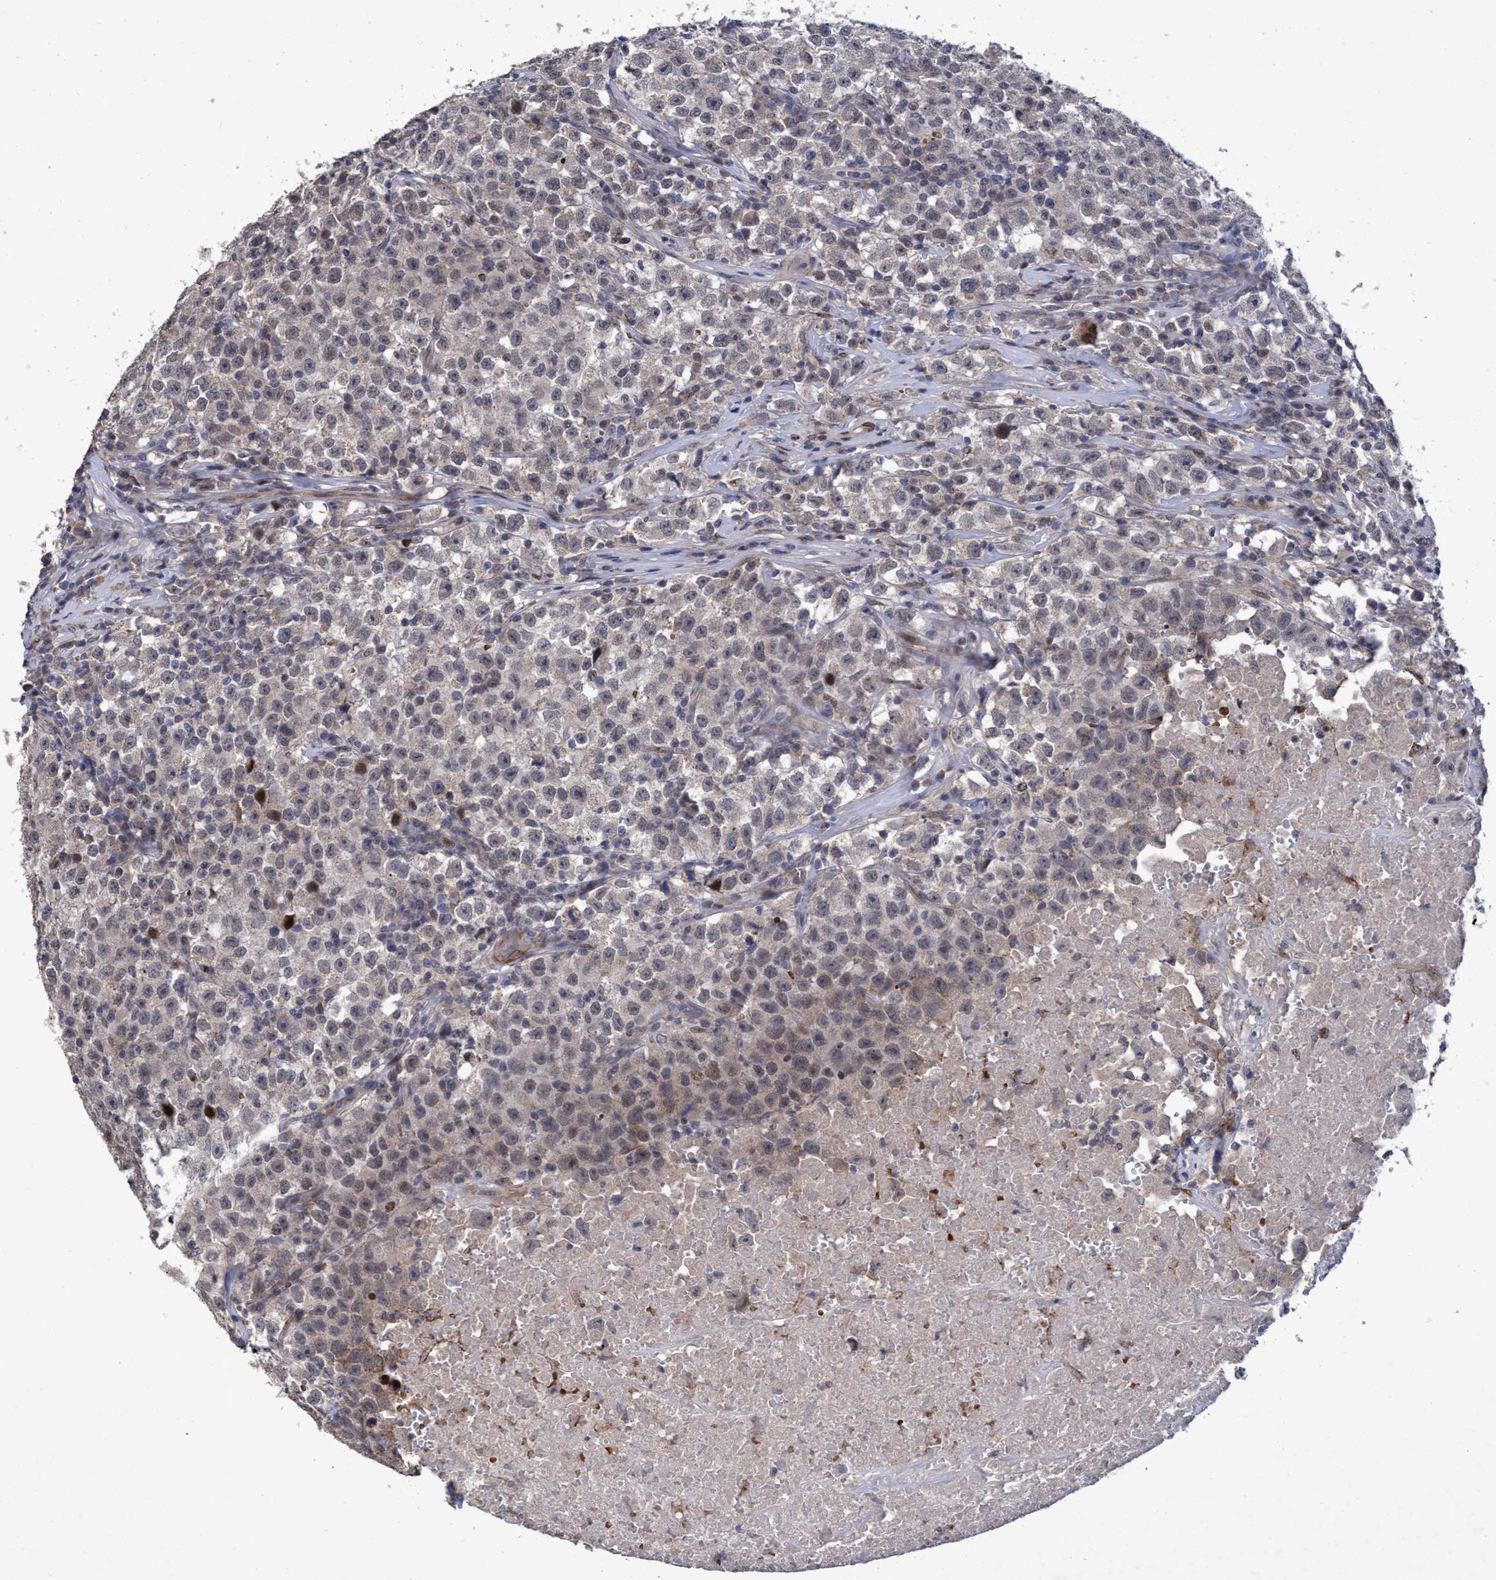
{"staining": {"intensity": "weak", "quantity": "<25%", "location": "cytoplasmic/membranous"}, "tissue": "testis cancer", "cell_type": "Tumor cells", "image_type": "cancer", "snomed": [{"axis": "morphology", "description": "Seminoma, NOS"}, {"axis": "topography", "description": "Testis"}], "caption": "Protein analysis of testis seminoma reveals no significant expression in tumor cells.", "gene": "ZNF750", "patient": {"sex": "male", "age": 22}}